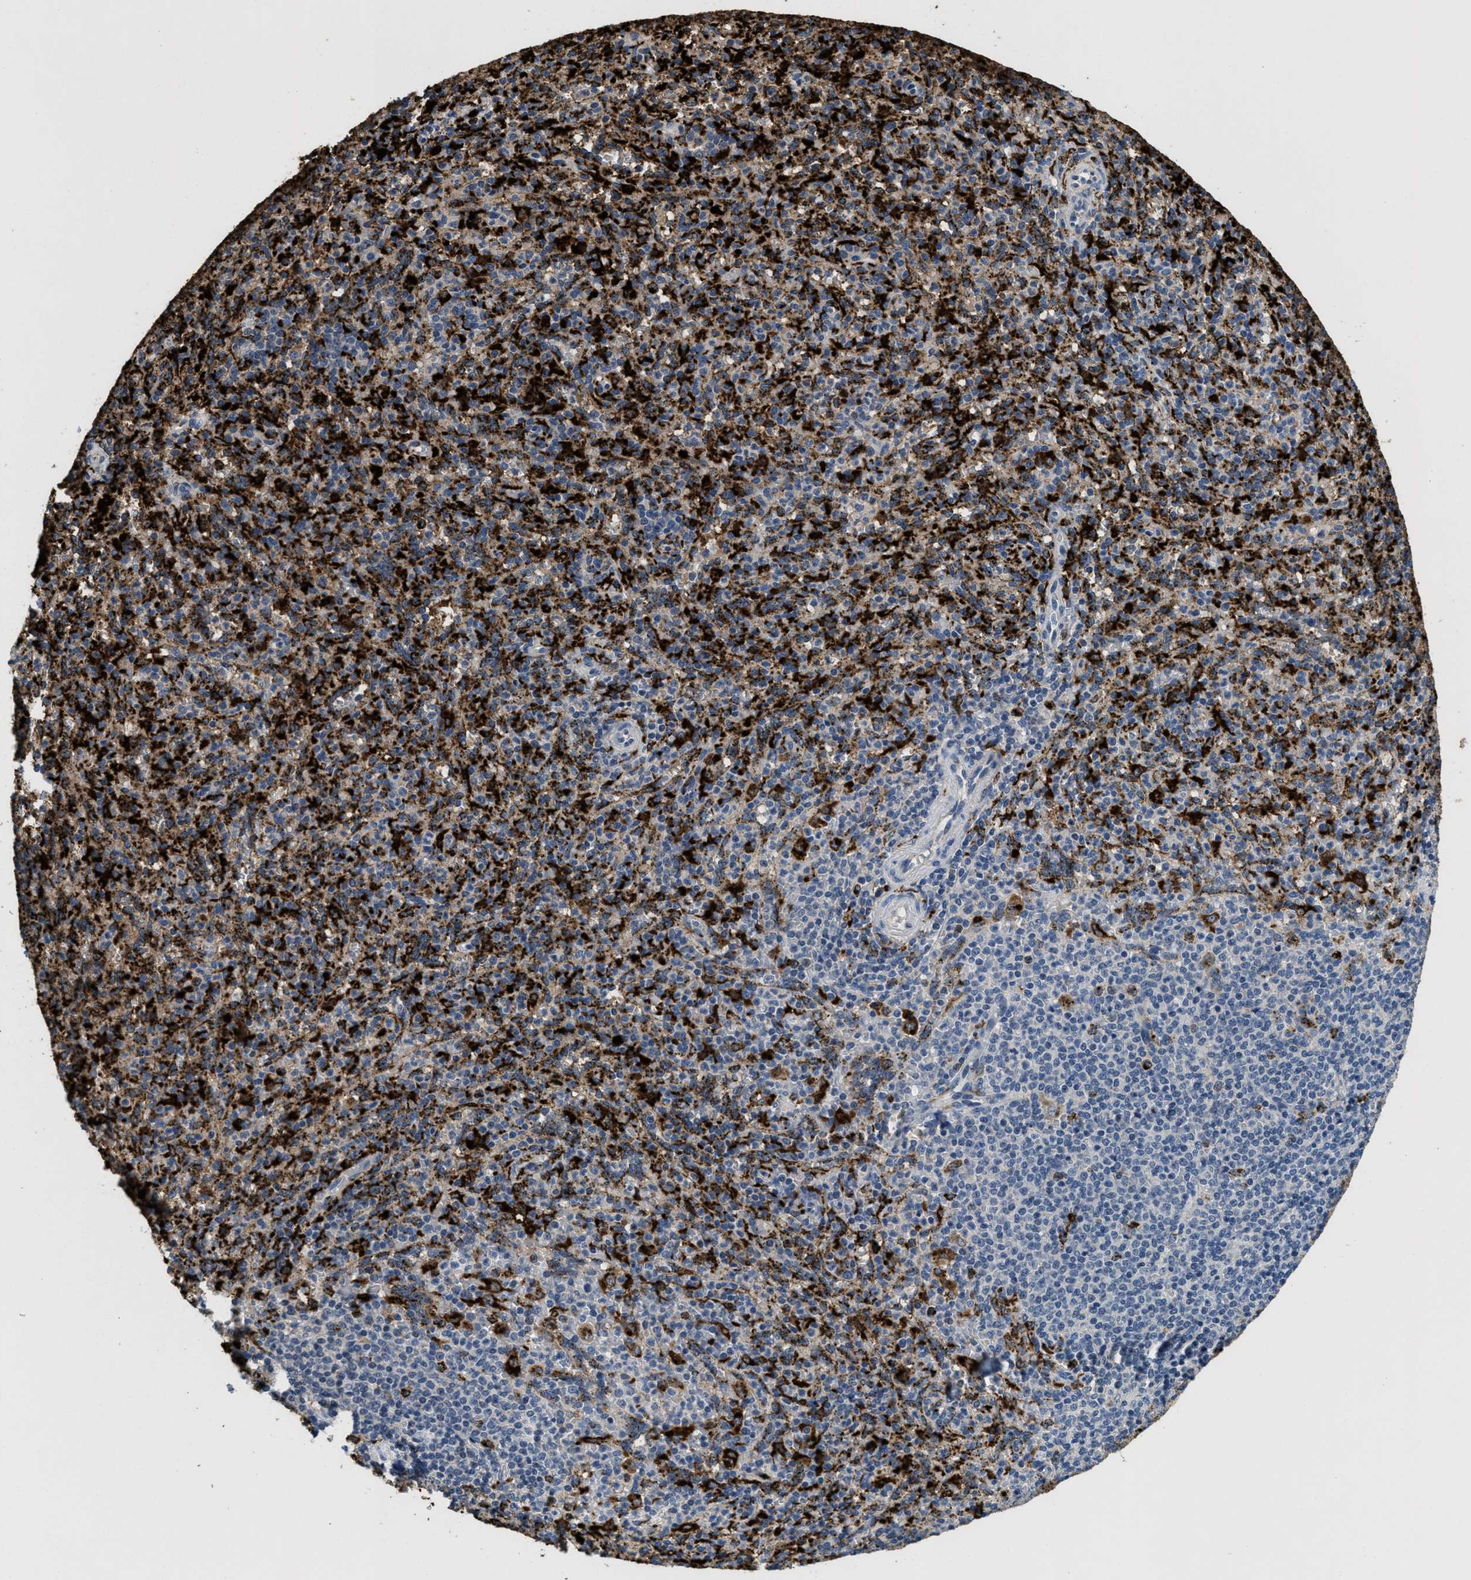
{"staining": {"intensity": "strong", "quantity": "25%-75%", "location": "cytoplasmic/membranous"}, "tissue": "spleen", "cell_type": "Cells in red pulp", "image_type": "normal", "snomed": [{"axis": "morphology", "description": "Normal tissue, NOS"}, {"axis": "topography", "description": "Spleen"}], "caption": "This photomicrograph demonstrates immunohistochemistry (IHC) staining of unremarkable human spleen, with high strong cytoplasmic/membranous positivity in about 25%-75% of cells in red pulp.", "gene": "BMPR2", "patient": {"sex": "male", "age": 36}}